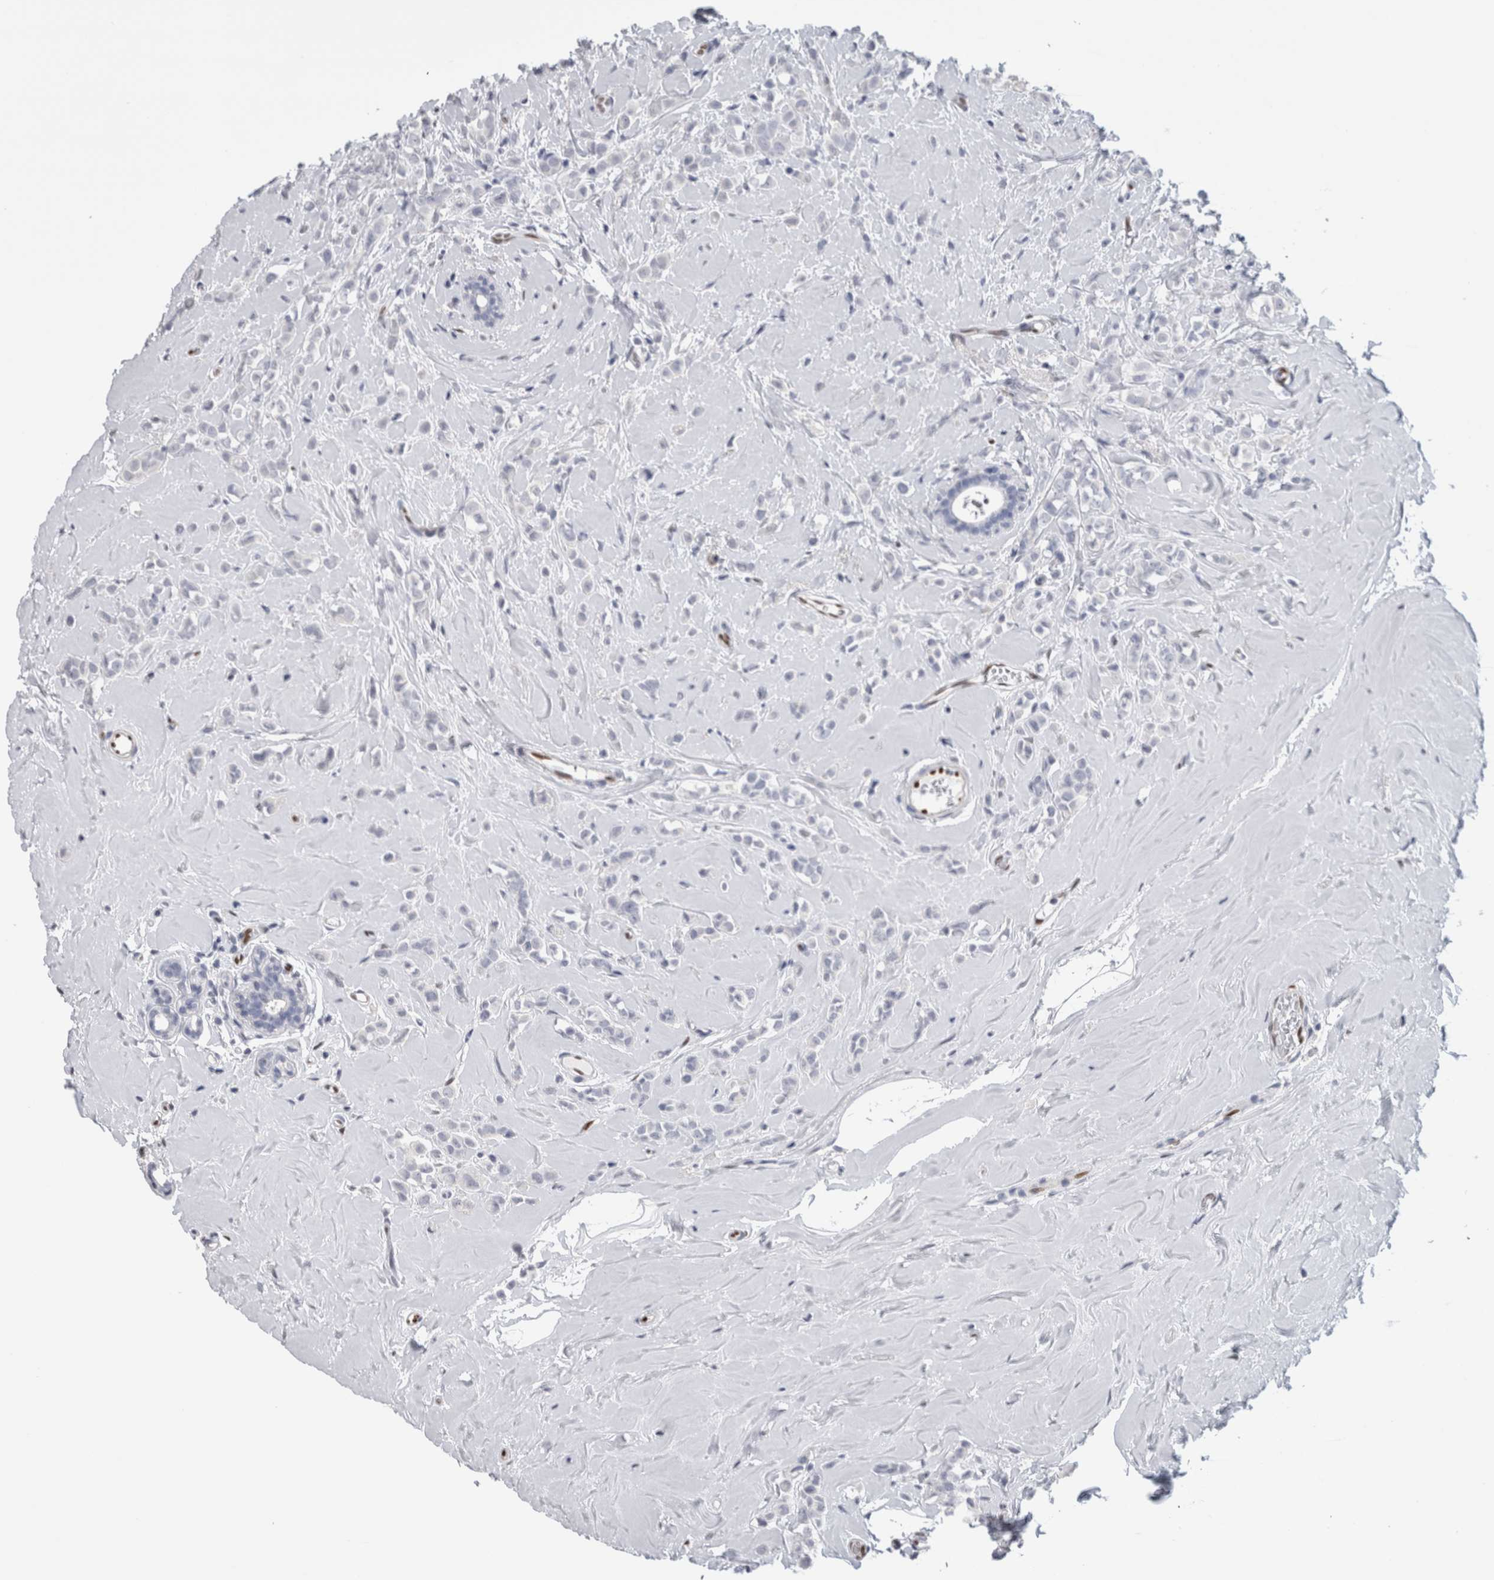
{"staining": {"intensity": "negative", "quantity": "none", "location": "none"}, "tissue": "breast cancer", "cell_type": "Tumor cells", "image_type": "cancer", "snomed": [{"axis": "morphology", "description": "Lobular carcinoma"}, {"axis": "topography", "description": "Breast"}], "caption": "Human breast cancer (lobular carcinoma) stained for a protein using immunohistochemistry (IHC) reveals no staining in tumor cells.", "gene": "IL33", "patient": {"sex": "female", "age": 47}}